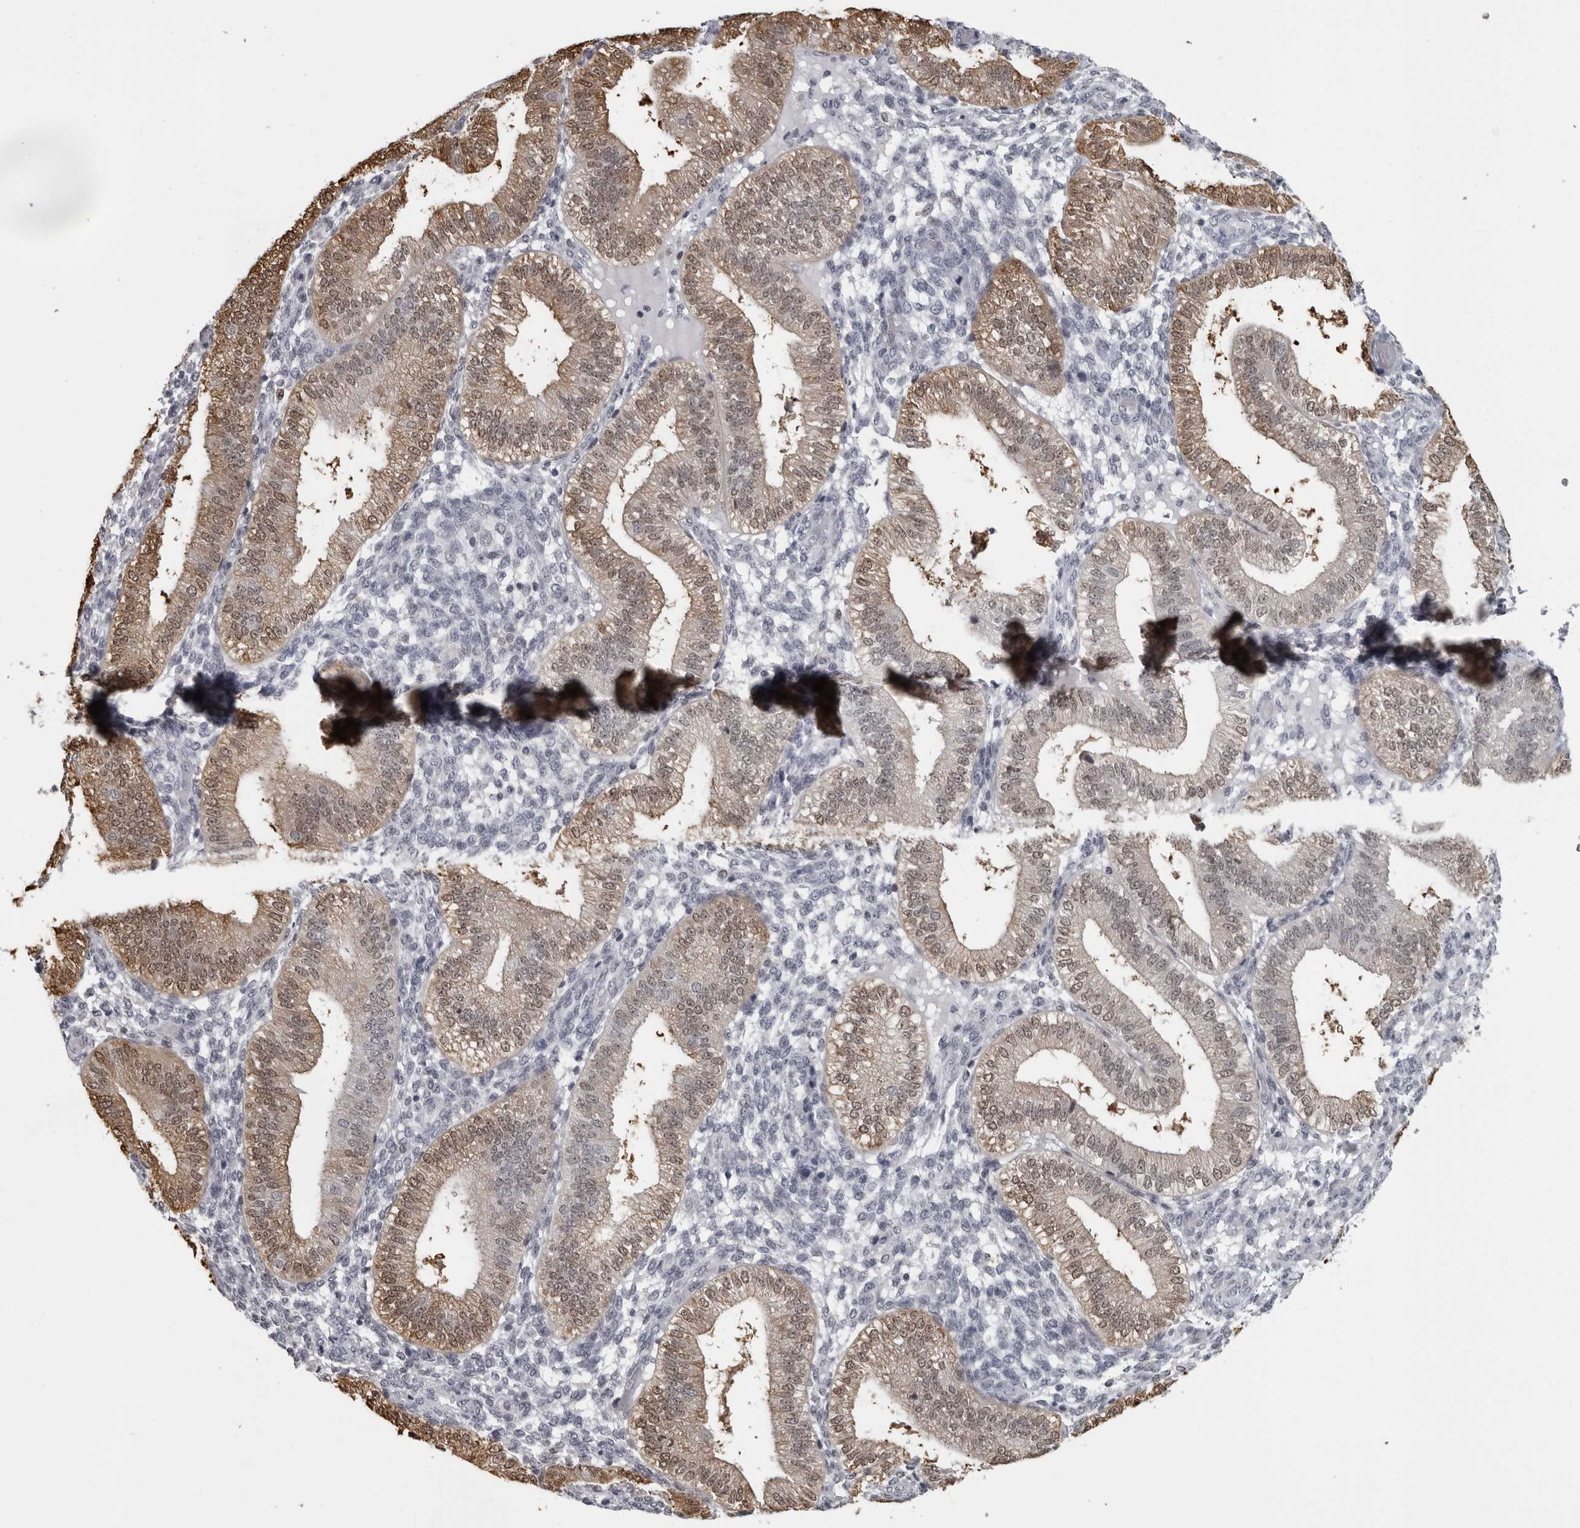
{"staining": {"intensity": "negative", "quantity": "none", "location": "none"}, "tissue": "endometrium", "cell_type": "Cells in endometrial stroma", "image_type": "normal", "snomed": [{"axis": "morphology", "description": "Normal tissue, NOS"}, {"axis": "topography", "description": "Endometrium"}], "caption": "DAB immunohistochemical staining of normal endometrium displays no significant expression in cells in endometrial stroma.", "gene": "LZIC", "patient": {"sex": "female", "age": 39}}